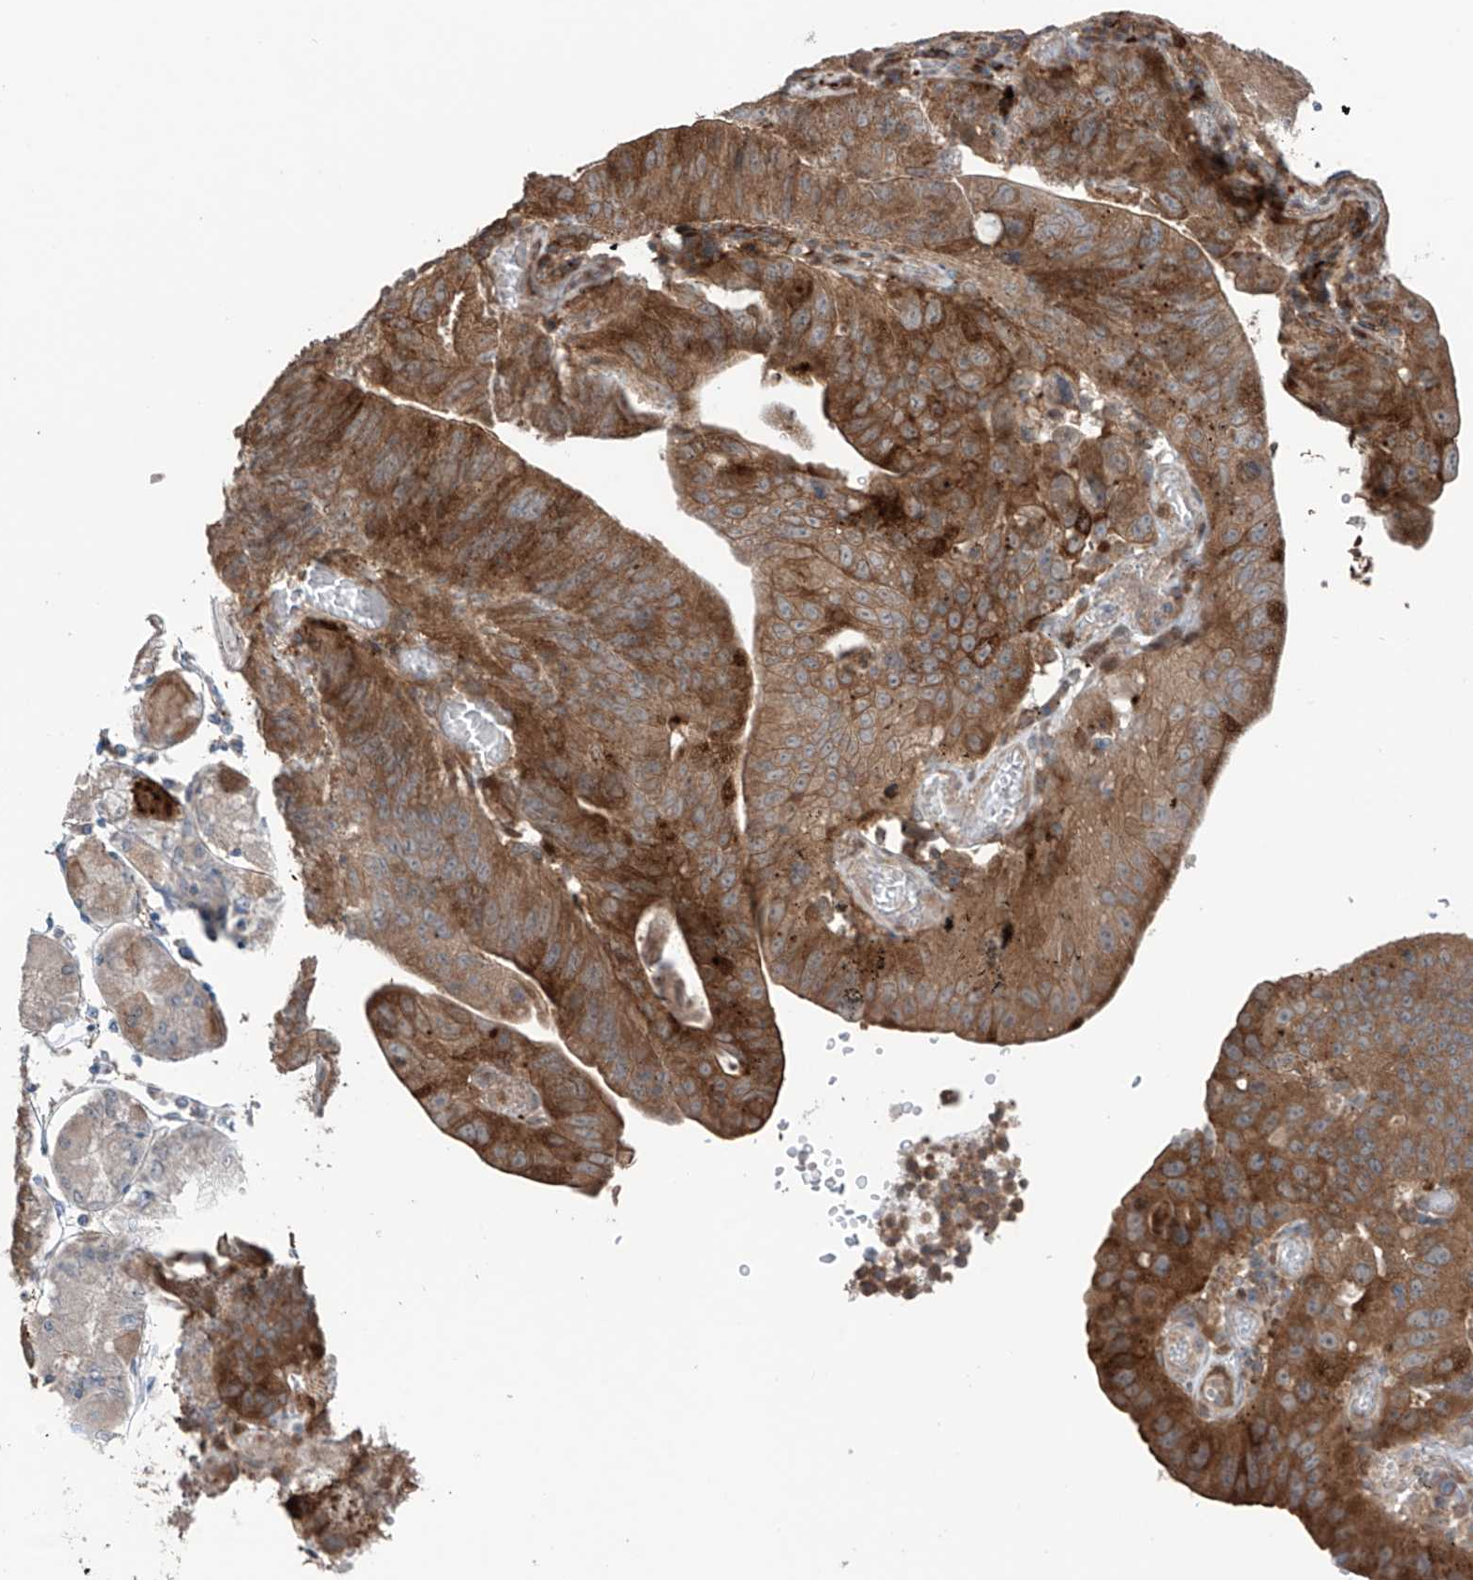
{"staining": {"intensity": "moderate", "quantity": ">75%", "location": "cytoplasmic/membranous"}, "tissue": "stomach cancer", "cell_type": "Tumor cells", "image_type": "cancer", "snomed": [{"axis": "morphology", "description": "Adenocarcinoma, NOS"}, {"axis": "topography", "description": "Stomach"}], "caption": "Immunohistochemical staining of stomach cancer displays moderate cytoplasmic/membranous protein expression in approximately >75% of tumor cells. (DAB (3,3'-diaminobenzidine) IHC with brightfield microscopy, high magnification).", "gene": "SAMD3", "patient": {"sex": "female", "age": 59}}